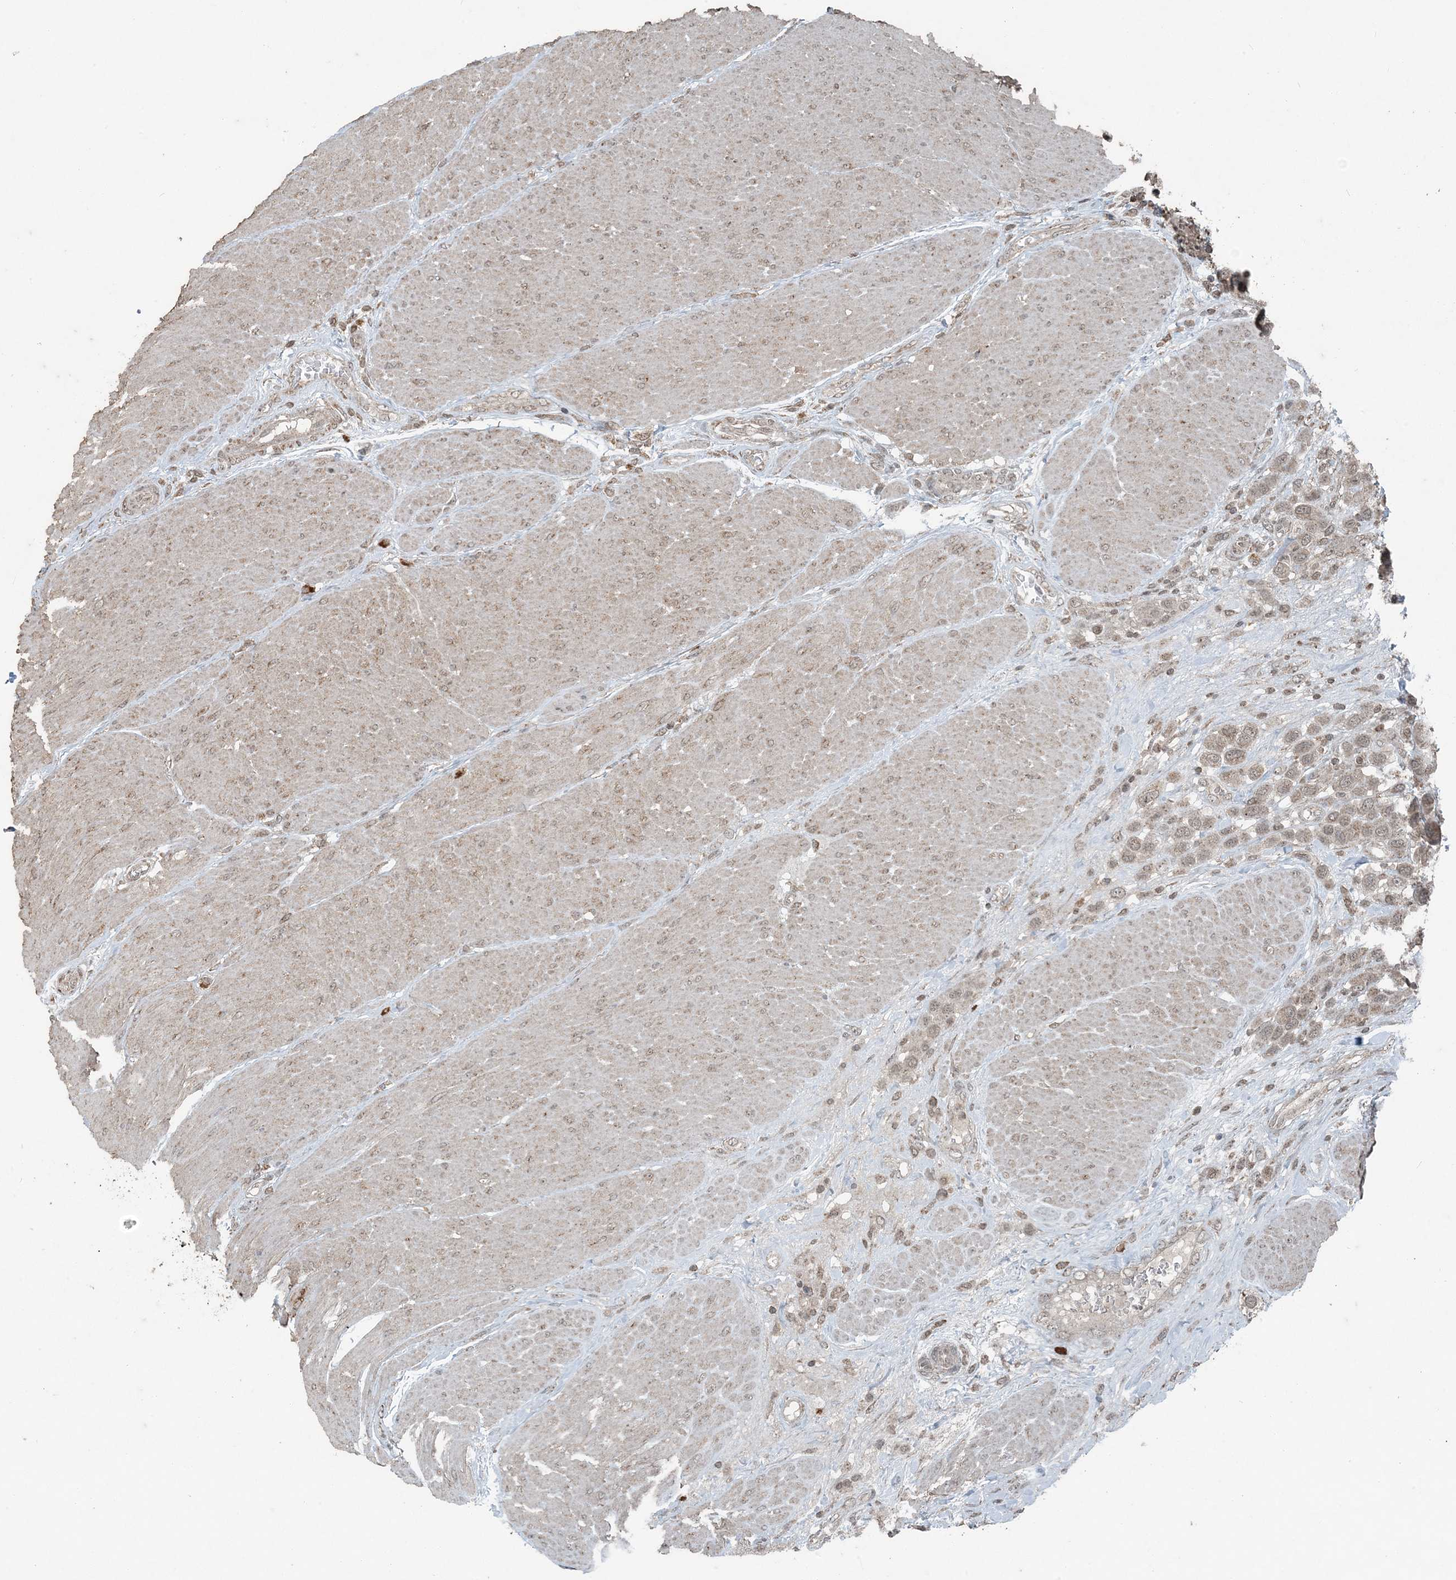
{"staining": {"intensity": "weak", "quantity": ">75%", "location": "cytoplasmic/membranous,nuclear"}, "tissue": "urothelial cancer", "cell_type": "Tumor cells", "image_type": "cancer", "snomed": [{"axis": "morphology", "description": "Urothelial carcinoma, High grade"}, {"axis": "topography", "description": "Urinary bladder"}], "caption": "Protein staining reveals weak cytoplasmic/membranous and nuclear expression in about >75% of tumor cells in urothelial cancer.", "gene": "GNL1", "patient": {"sex": "male", "age": 50}}